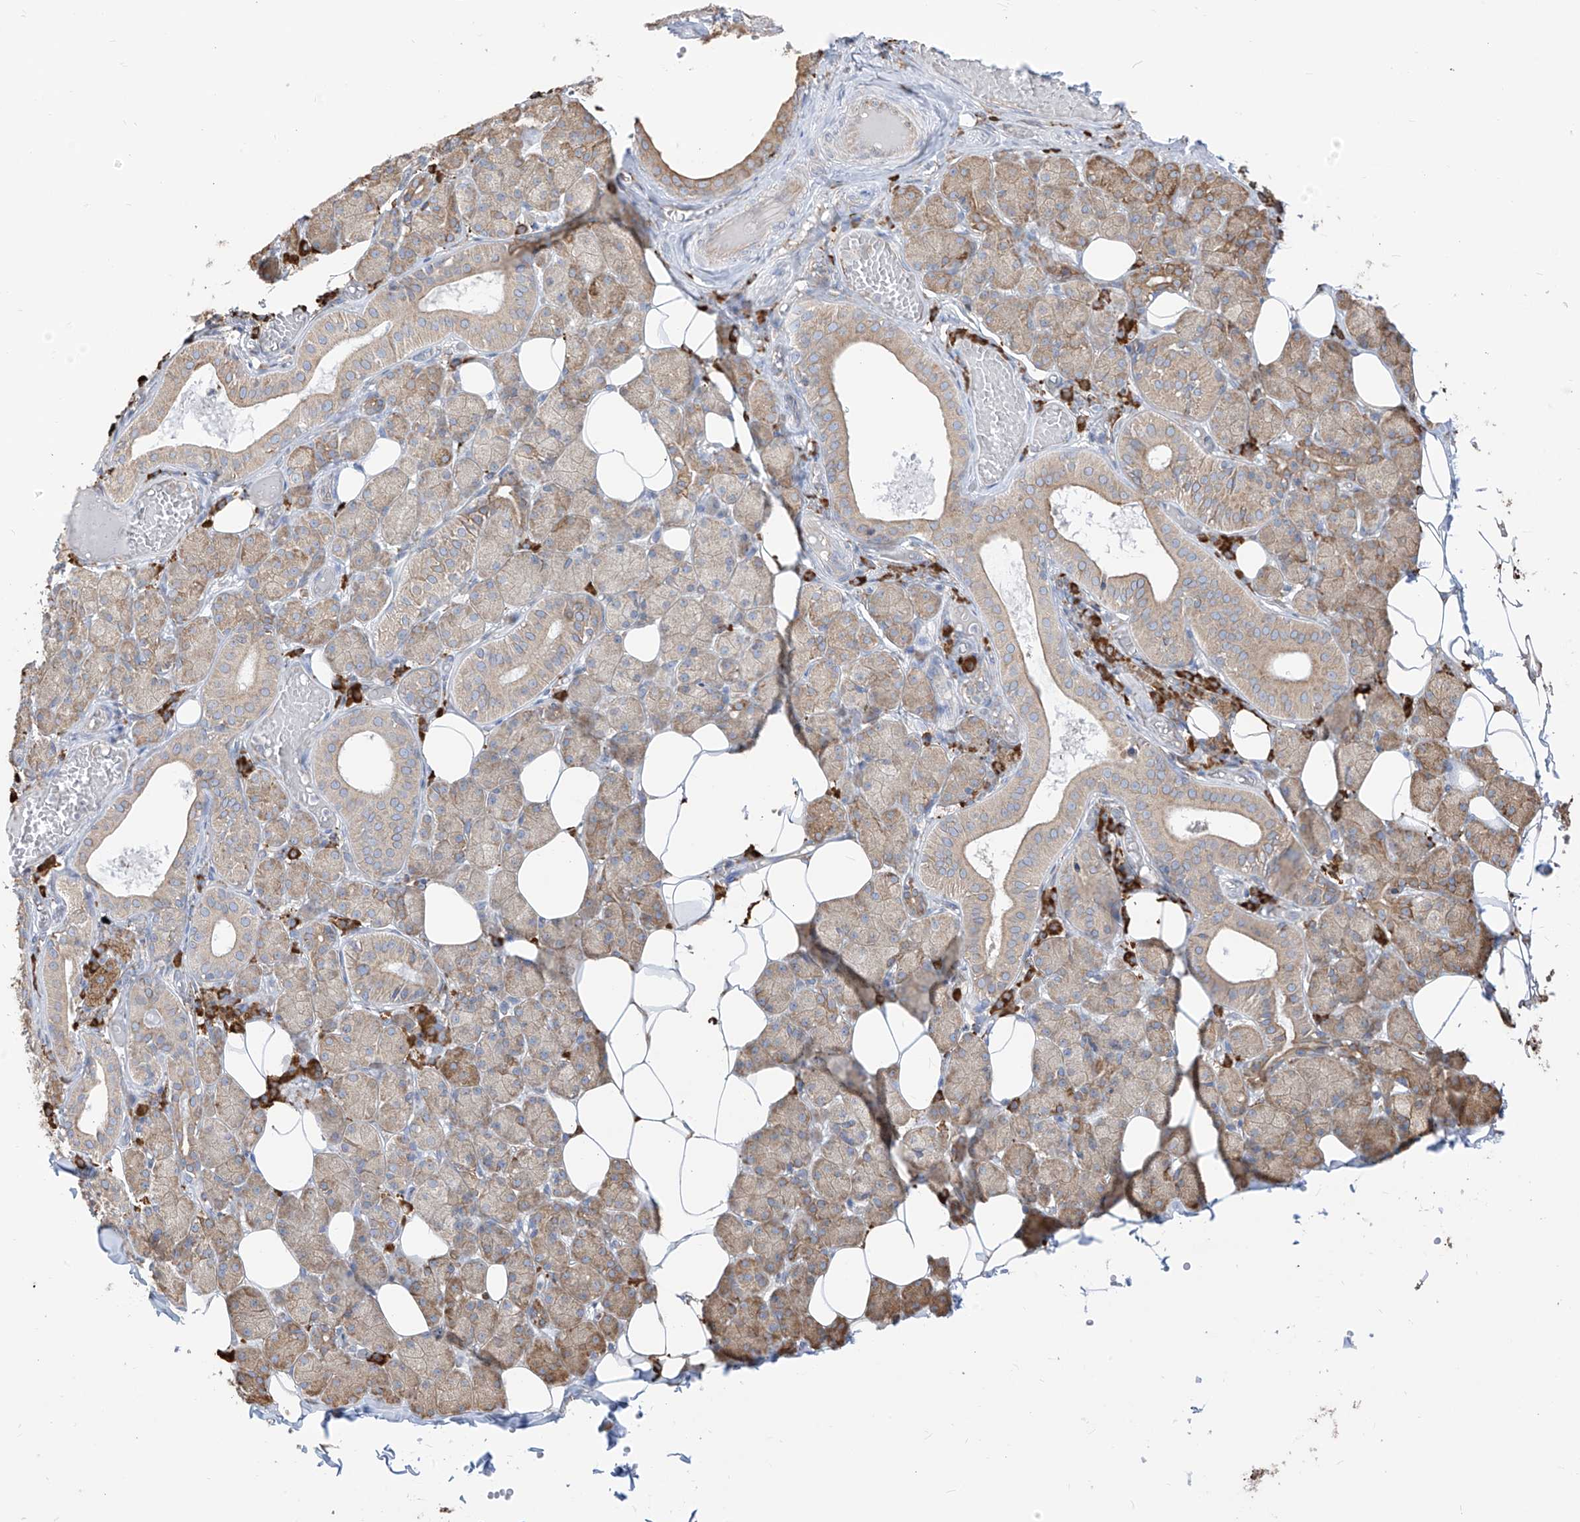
{"staining": {"intensity": "moderate", "quantity": "25%-75%", "location": "cytoplasmic/membranous"}, "tissue": "salivary gland", "cell_type": "Glandular cells", "image_type": "normal", "snomed": [{"axis": "morphology", "description": "Normal tissue, NOS"}, {"axis": "topography", "description": "Salivary gland"}], "caption": "Salivary gland stained with IHC exhibits moderate cytoplasmic/membranous expression in approximately 25%-75% of glandular cells. The protein of interest is shown in brown color, while the nuclei are stained blue.", "gene": "PDIA6", "patient": {"sex": "female", "age": 33}}